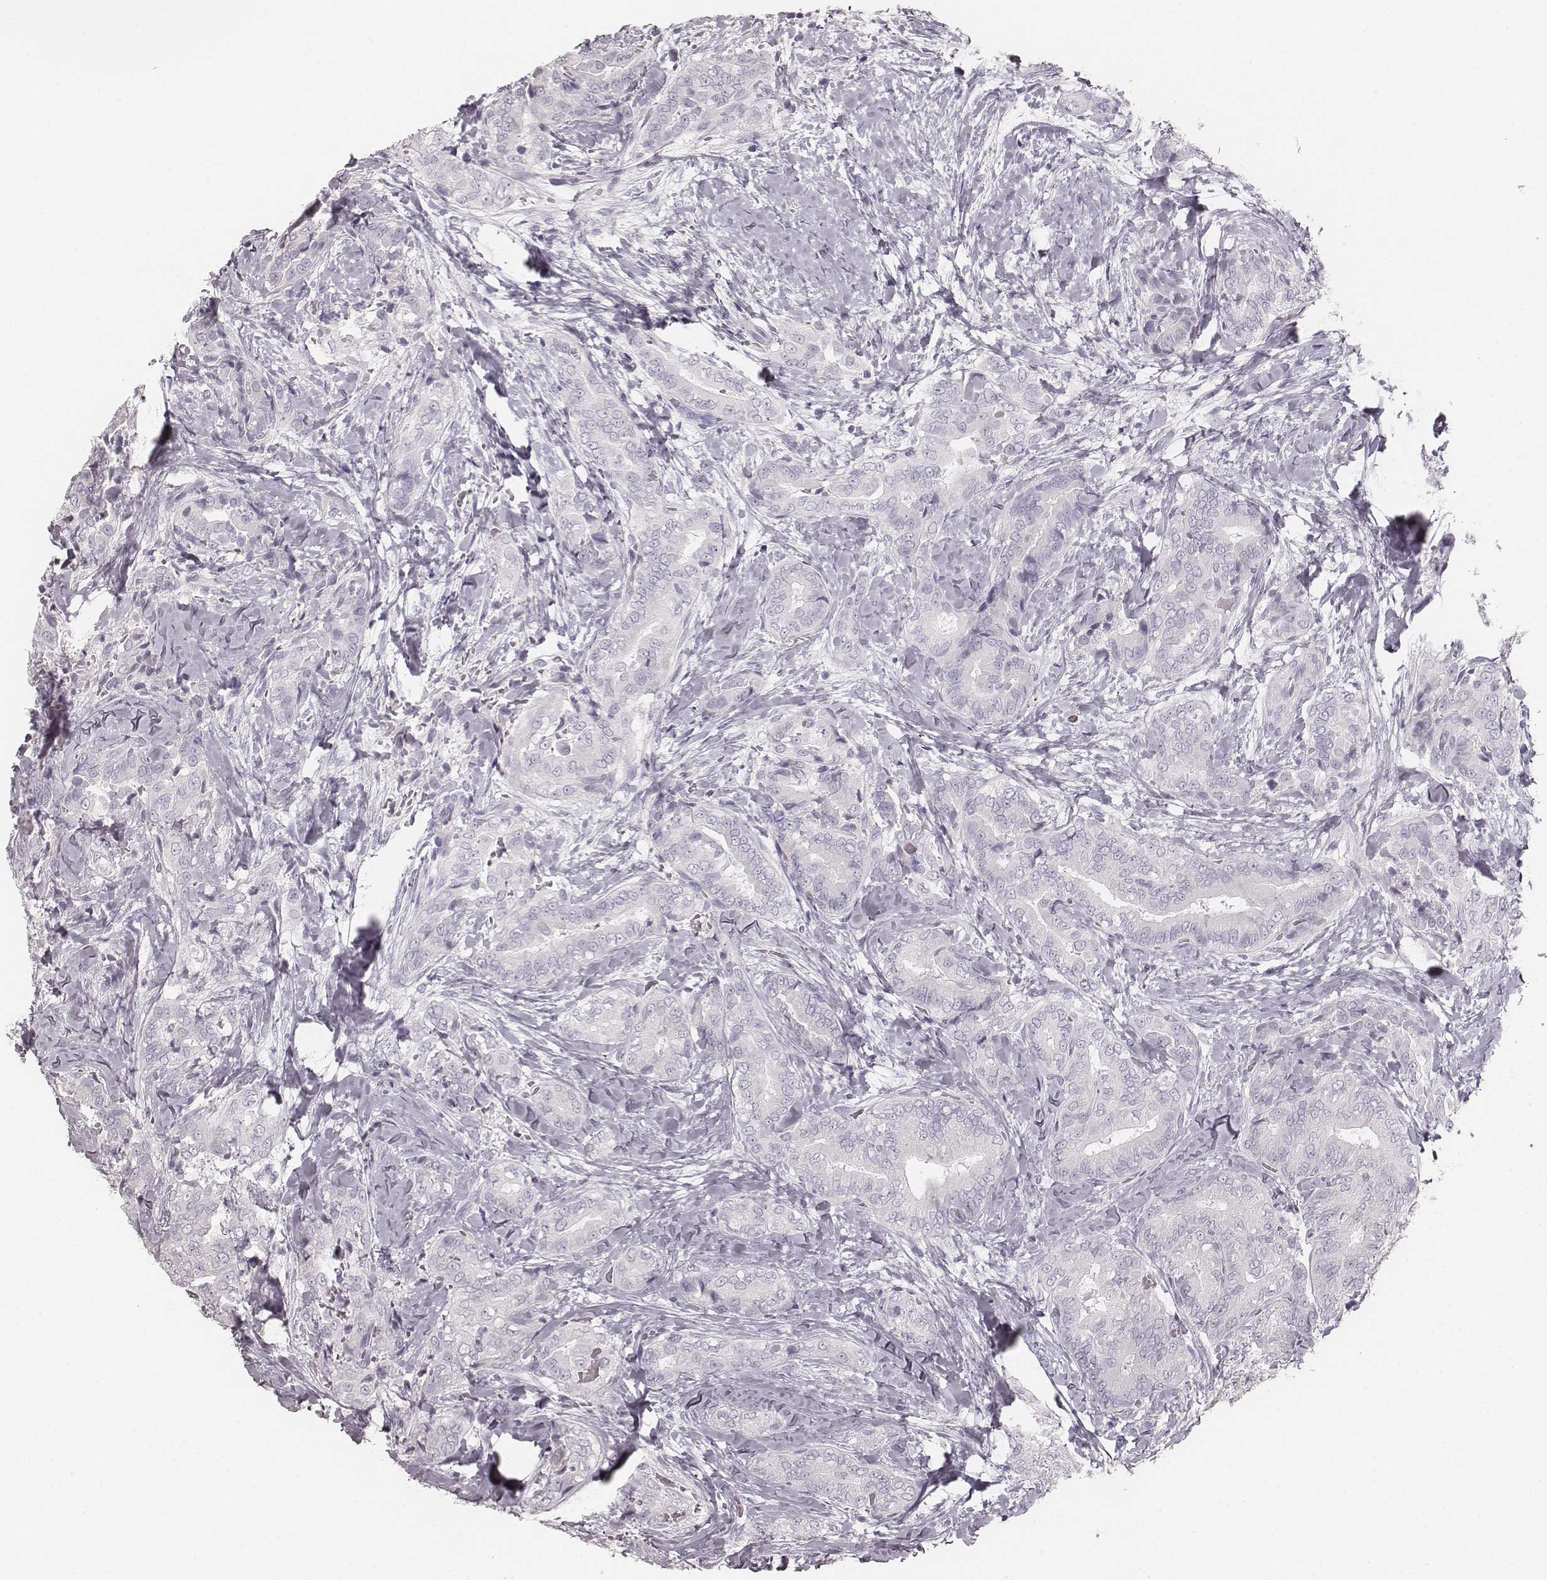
{"staining": {"intensity": "negative", "quantity": "none", "location": "none"}, "tissue": "thyroid cancer", "cell_type": "Tumor cells", "image_type": "cancer", "snomed": [{"axis": "morphology", "description": "Papillary adenocarcinoma, NOS"}, {"axis": "topography", "description": "Thyroid gland"}], "caption": "Photomicrograph shows no significant protein staining in tumor cells of thyroid papillary adenocarcinoma.", "gene": "KRT34", "patient": {"sex": "male", "age": 61}}